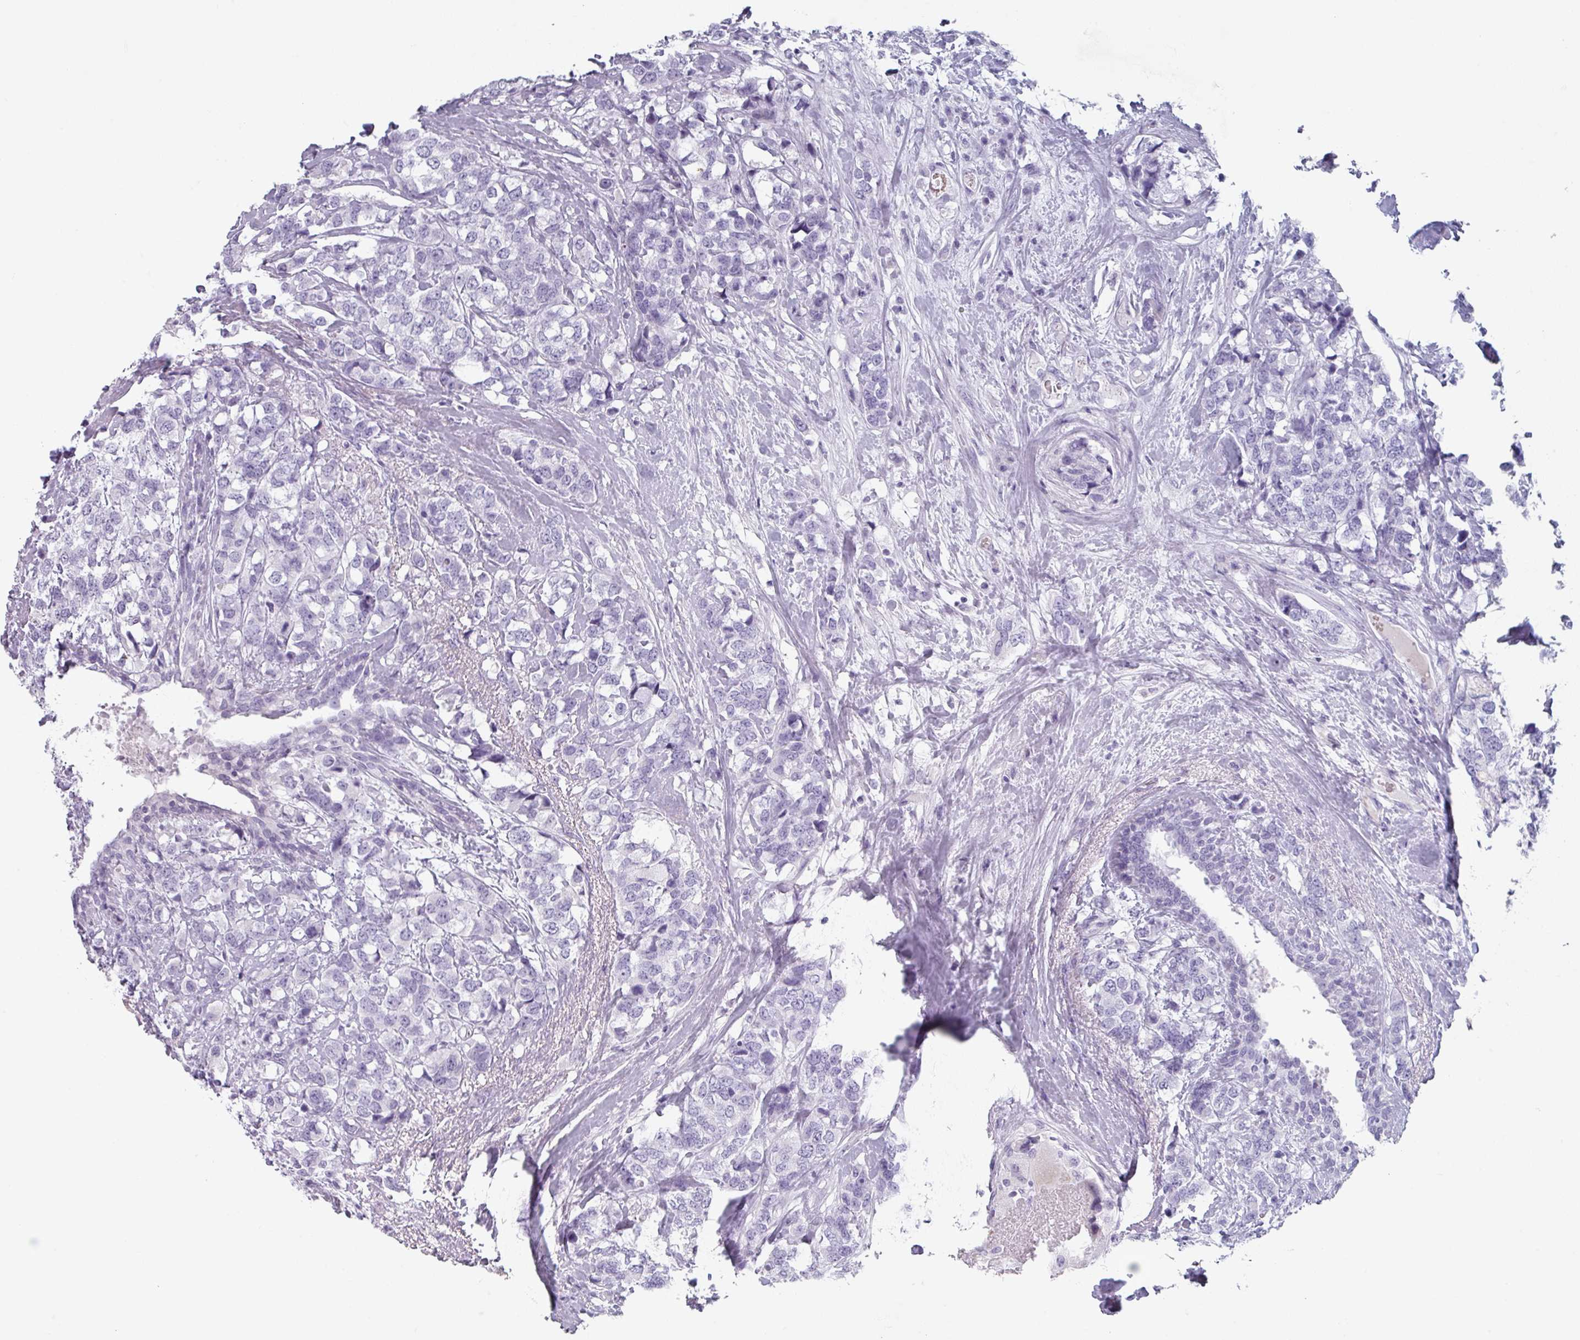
{"staining": {"intensity": "negative", "quantity": "none", "location": "none"}, "tissue": "breast cancer", "cell_type": "Tumor cells", "image_type": "cancer", "snomed": [{"axis": "morphology", "description": "Lobular carcinoma"}, {"axis": "topography", "description": "Breast"}], "caption": "An immunohistochemistry micrograph of breast cancer is shown. There is no staining in tumor cells of breast cancer.", "gene": "SLC35G2", "patient": {"sex": "female", "age": 59}}